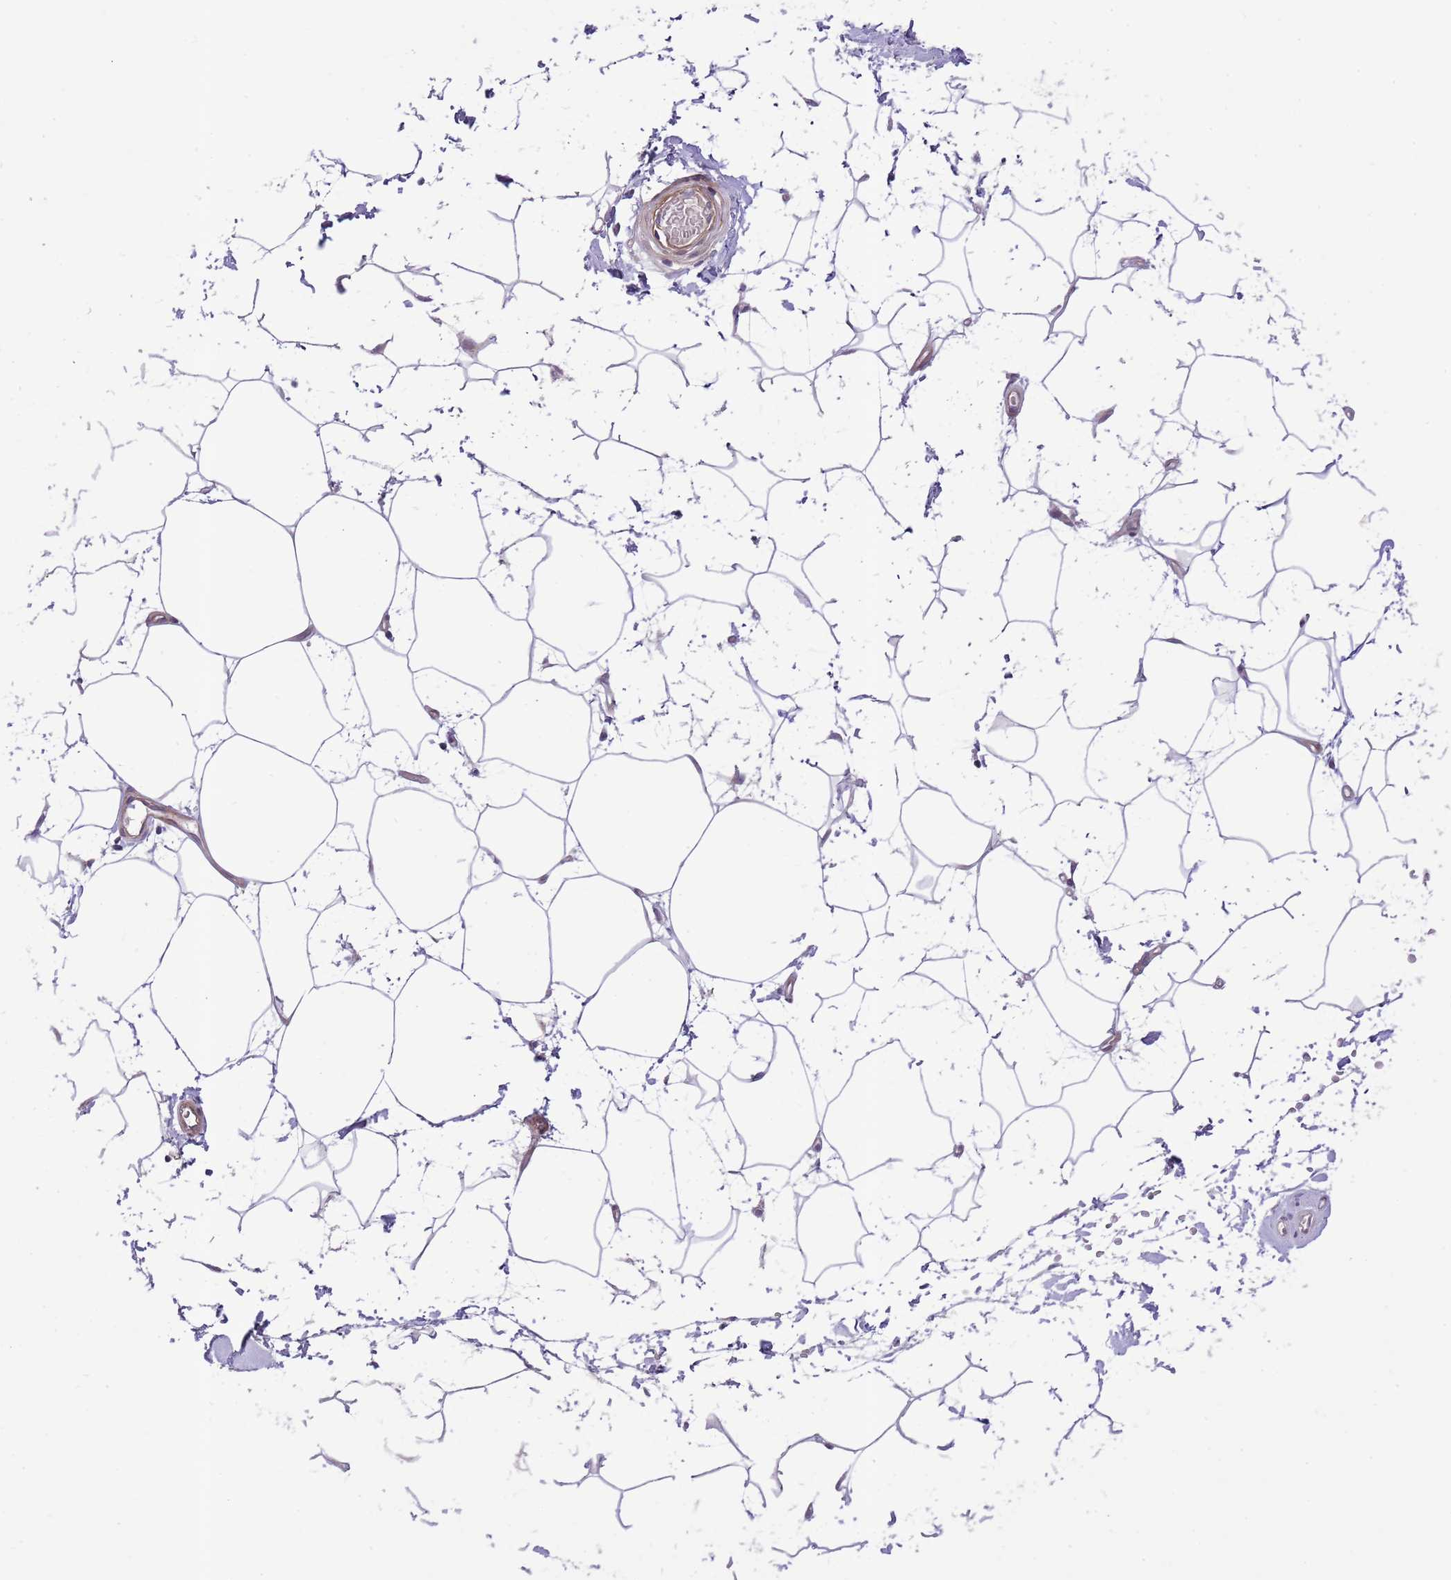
{"staining": {"intensity": "negative", "quantity": "none", "location": "none"}, "tissue": "adipose tissue", "cell_type": "Adipocytes", "image_type": "normal", "snomed": [{"axis": "morphology", "description": "Normal tissue, NOS"}, {"axis": "topography", "description": "Soft tissue"}, {"axis": "topography", "description": "Adipose tissue"}, {"axis": "topography", "description": "Vascular tissue"}, {"axis": "topography", "description": "Peripheral nerve tissue"}], "caption": "DAB (3,3'-diaminobenzidine) immunohistochemical staining of normal human adipose tissue exhibits no significant expression in adipocytes. (Immunohistochemistry, brightfield microscopy, high magnification).", "gene": "ZNF658", "patient": {"sex": "male", "age": 74}}